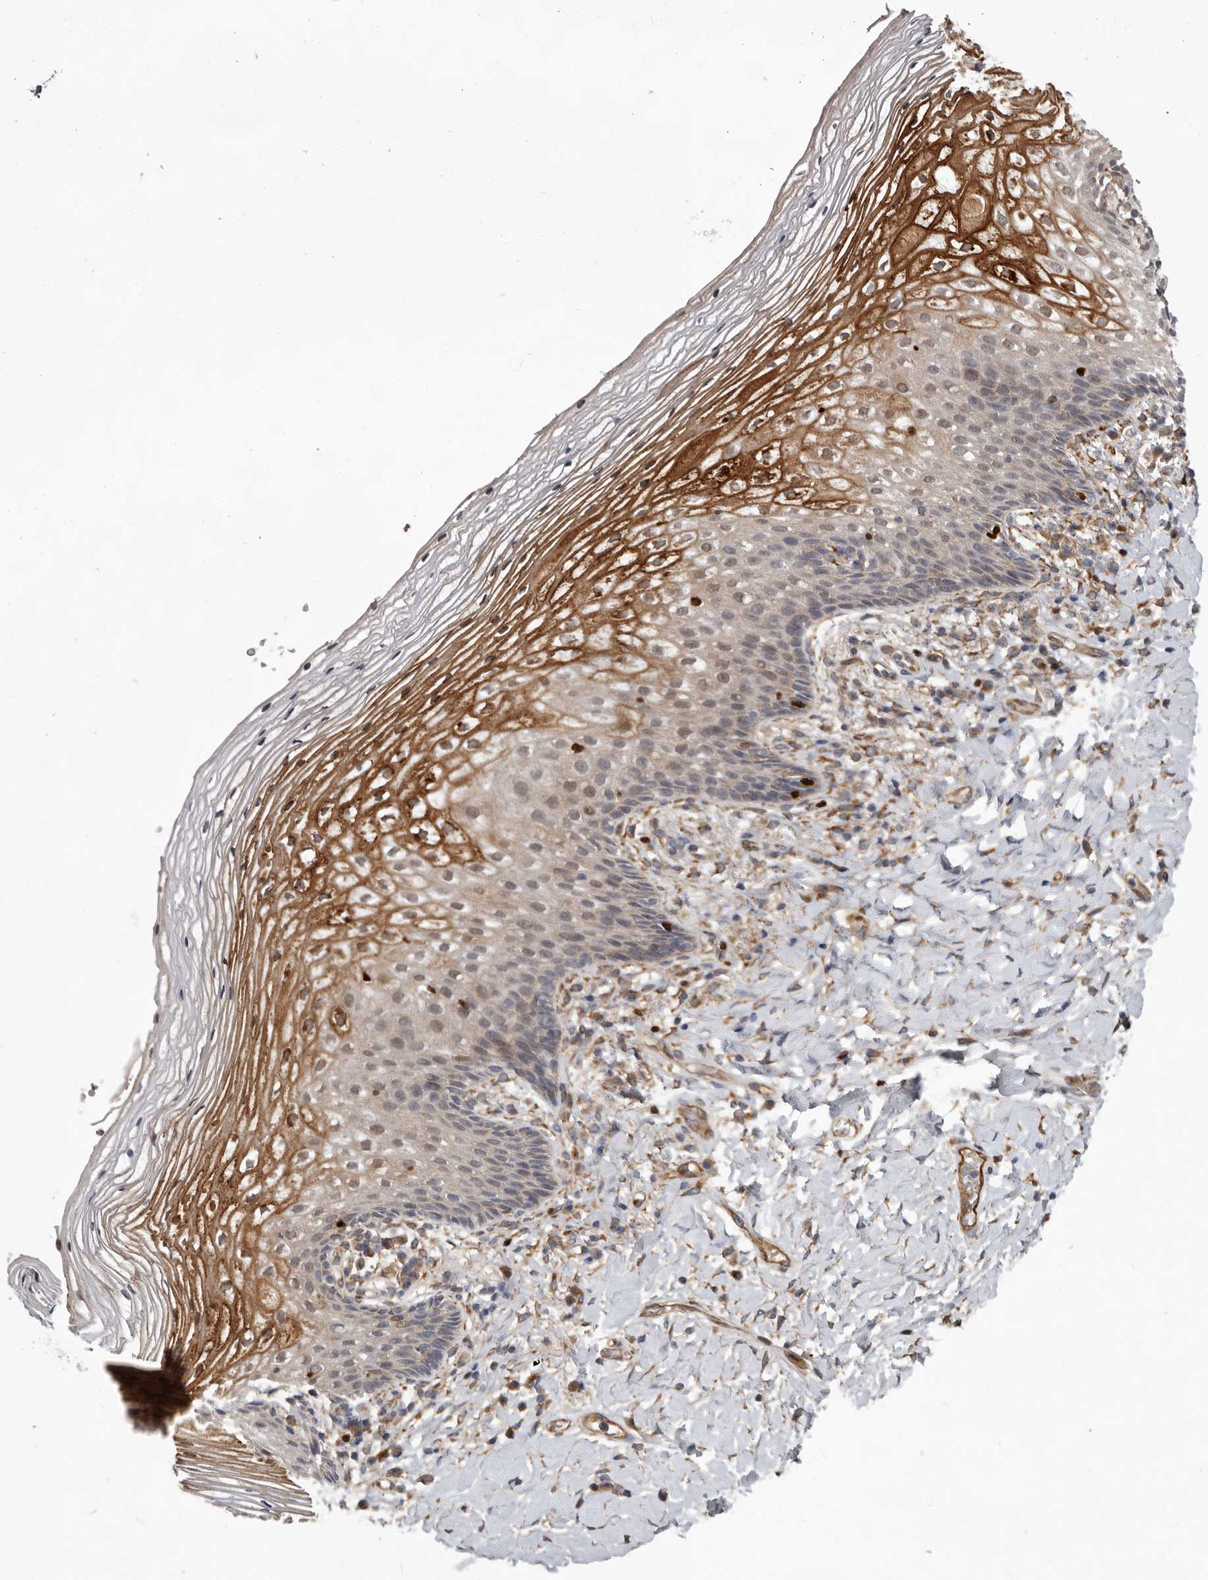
{"staining": {"intensity": "strong", "quantity": "25%-75%", "location": "cytoplasmic/membranous"}, "tissue": "vagina", "cell_type": "Squamous epithelial cells", "image_type": "normal", "snomed": [{"axis": "morphology", "description": "Normal tissue, NOS"}, {"axis": "topography", "description": "Vagina"}], "caption": "The micrograph displays immunohistochemical staining of normal vagina. There is strong cytoplasmic/membranous expression is identified in about 25%-75% of squamous epithelial cells. Using DAB (brown) and hematoxylin (blue) stains, captured at high magnification using brightfield microscopy.", "gene": "MTF1", "patient": {"sex": "female", "age": 60}}